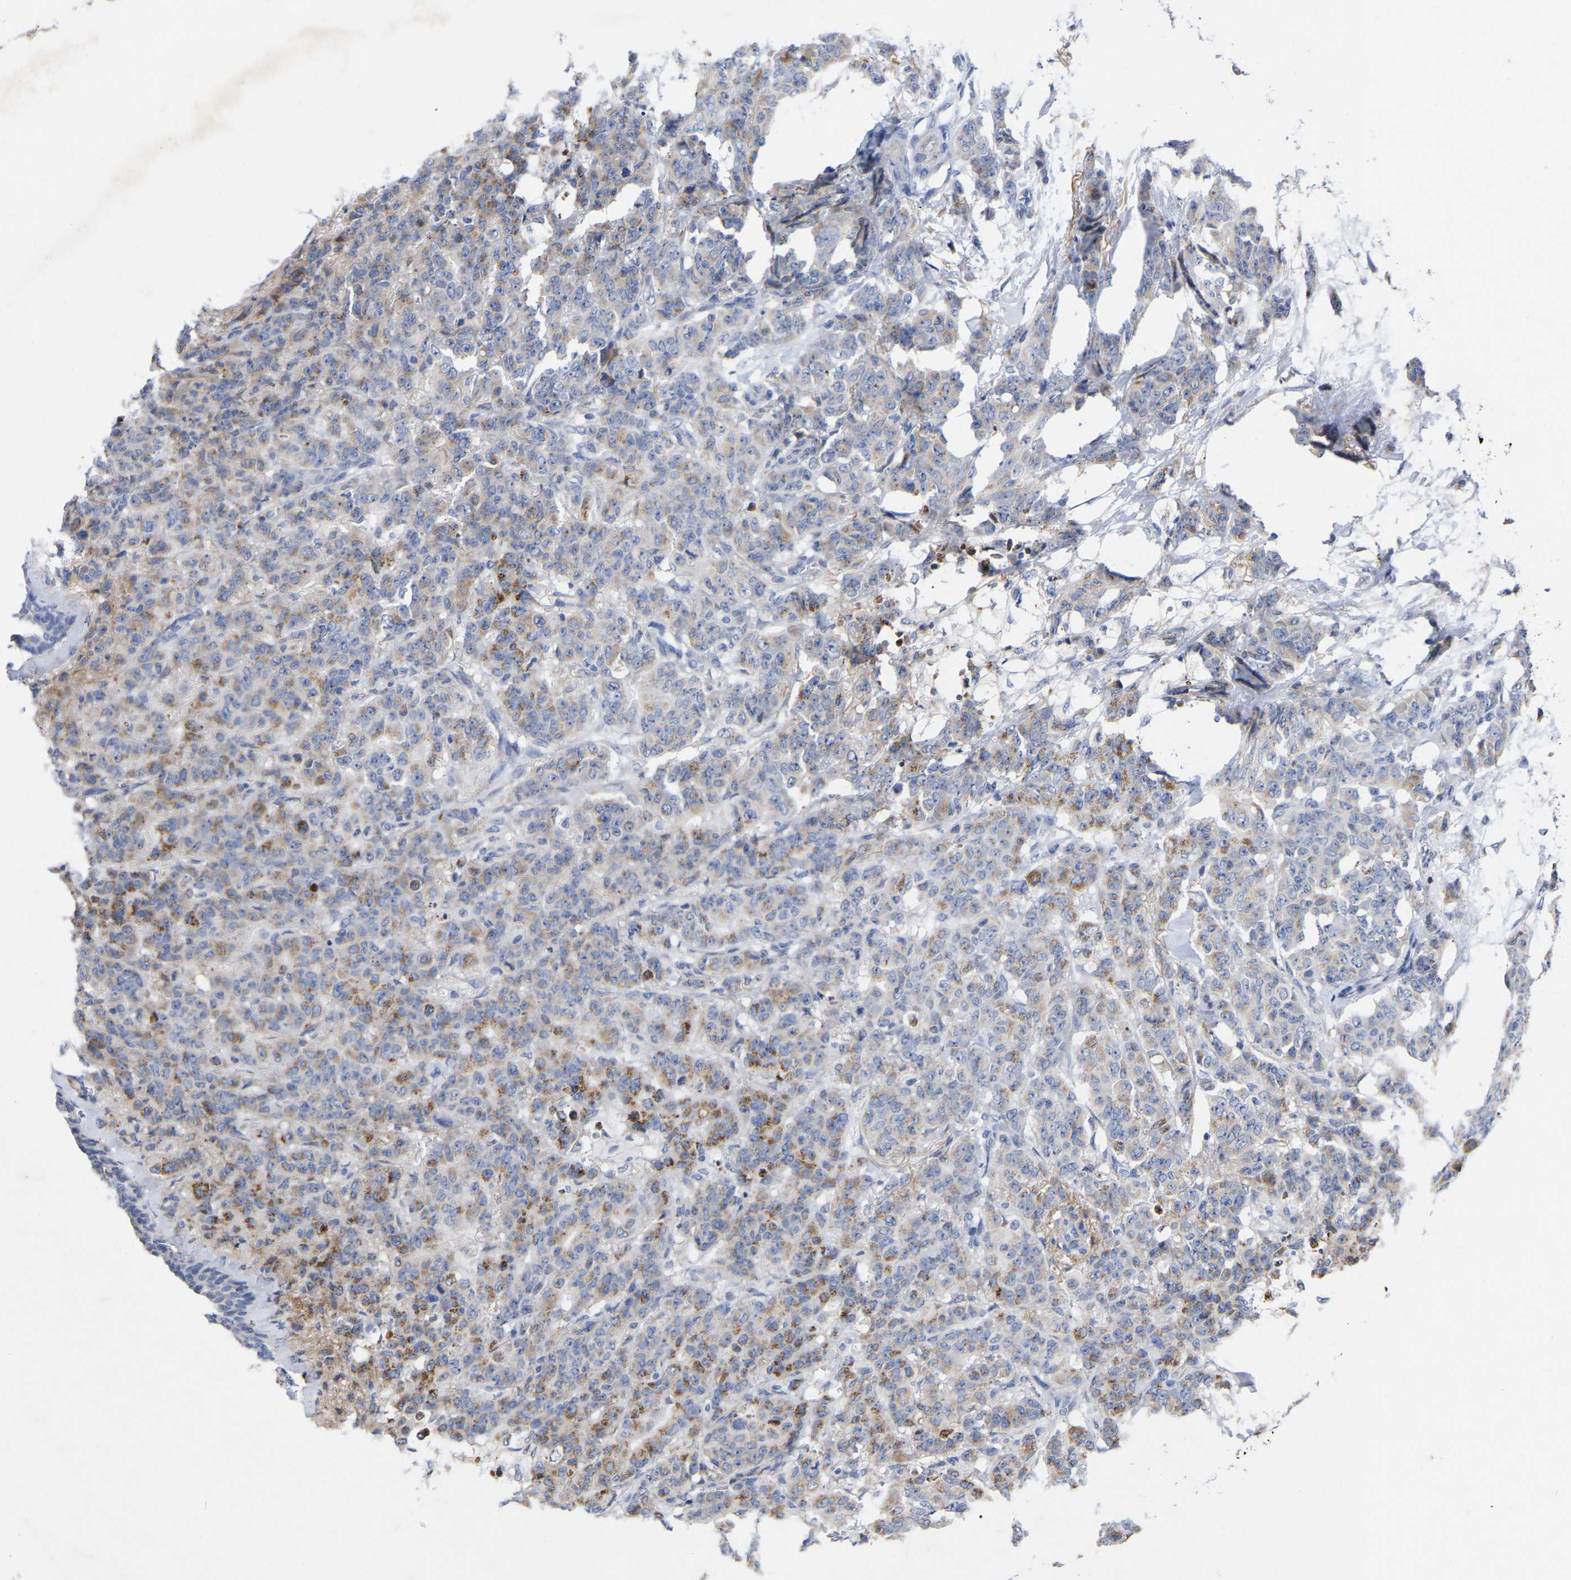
{"staining": {"intensity": "weak", "quantity": ">75%", "location": "cytoplasmic/membranous"}, "tissue": "breast cancer", "cell_type": "Tumor cells", "image_type": "cancer", "snomed": [{"axis": "morphology", "description": "Normal tissue, NOS"}, {"axis": "morphology", "description": "Duct carcinoma"}, {"axis": "topography", "description": "Breast"}], "caption": "Human invasive ductal carcinoma (breast) stained with a brown dye shows weak cytoplasmic/membranous positive staining in approximately >75% of tumor cells.", "gene": "STRIP2", "patient": {"sex": "female", "age": 40}}